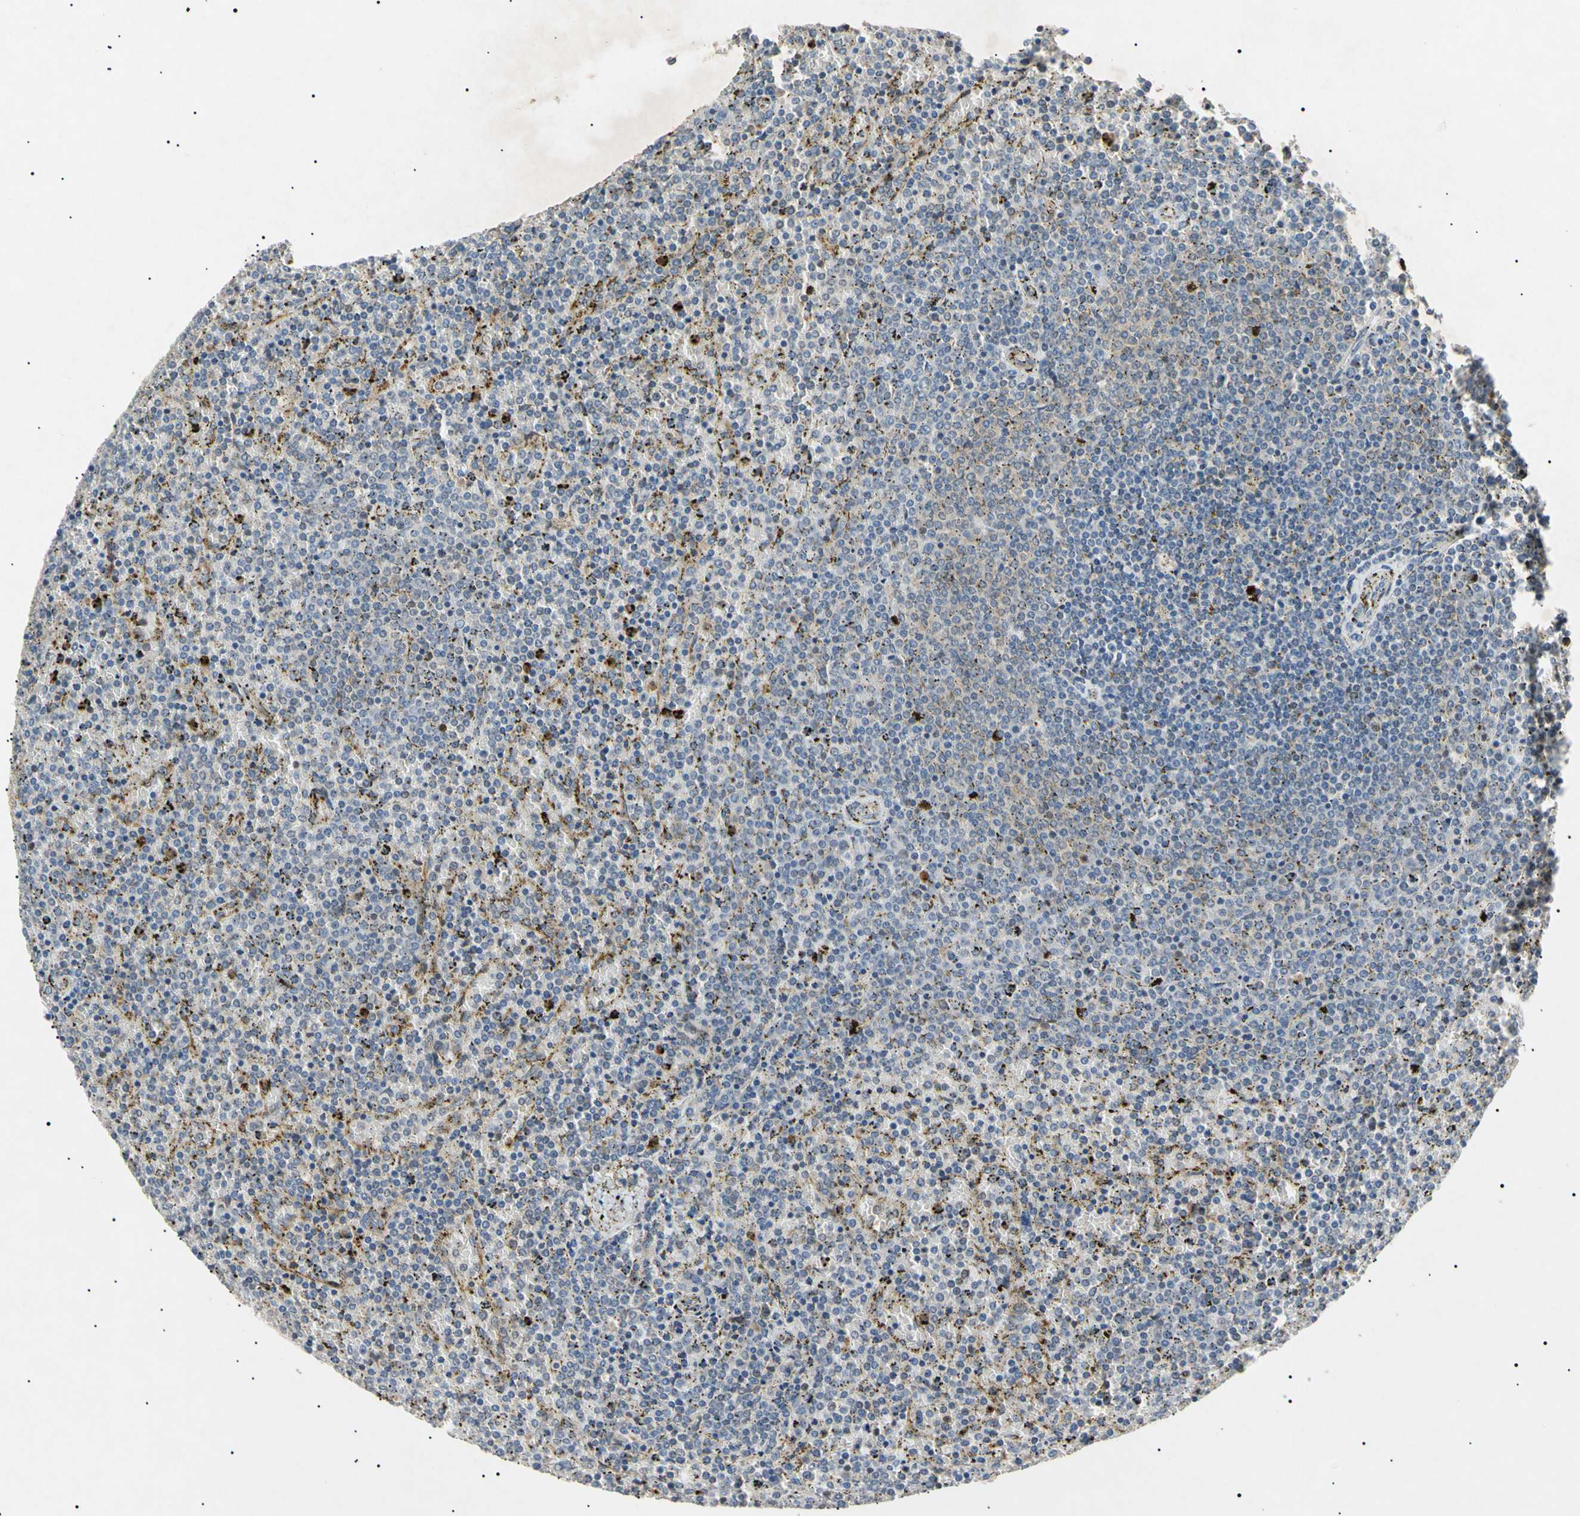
{"staining": {"intensity": "negative", "quantity": "none", "location": "none"}, "tissue": "lymphoma", "cell_type": "Tumor cells", "image_type": "cancer", "snomed": [{"axis": "morphology", "description": "Malignant lymphoma, non-Hodgkin's type, Low grade"}, {"axis": "topography", "description": "Spleen"}], "caption": "Histopathology image shows no significant protein expression in tumor cells of lymphoma.", "gene": "TUBB4A", "patient": {"sex": "female", "age": 77}}